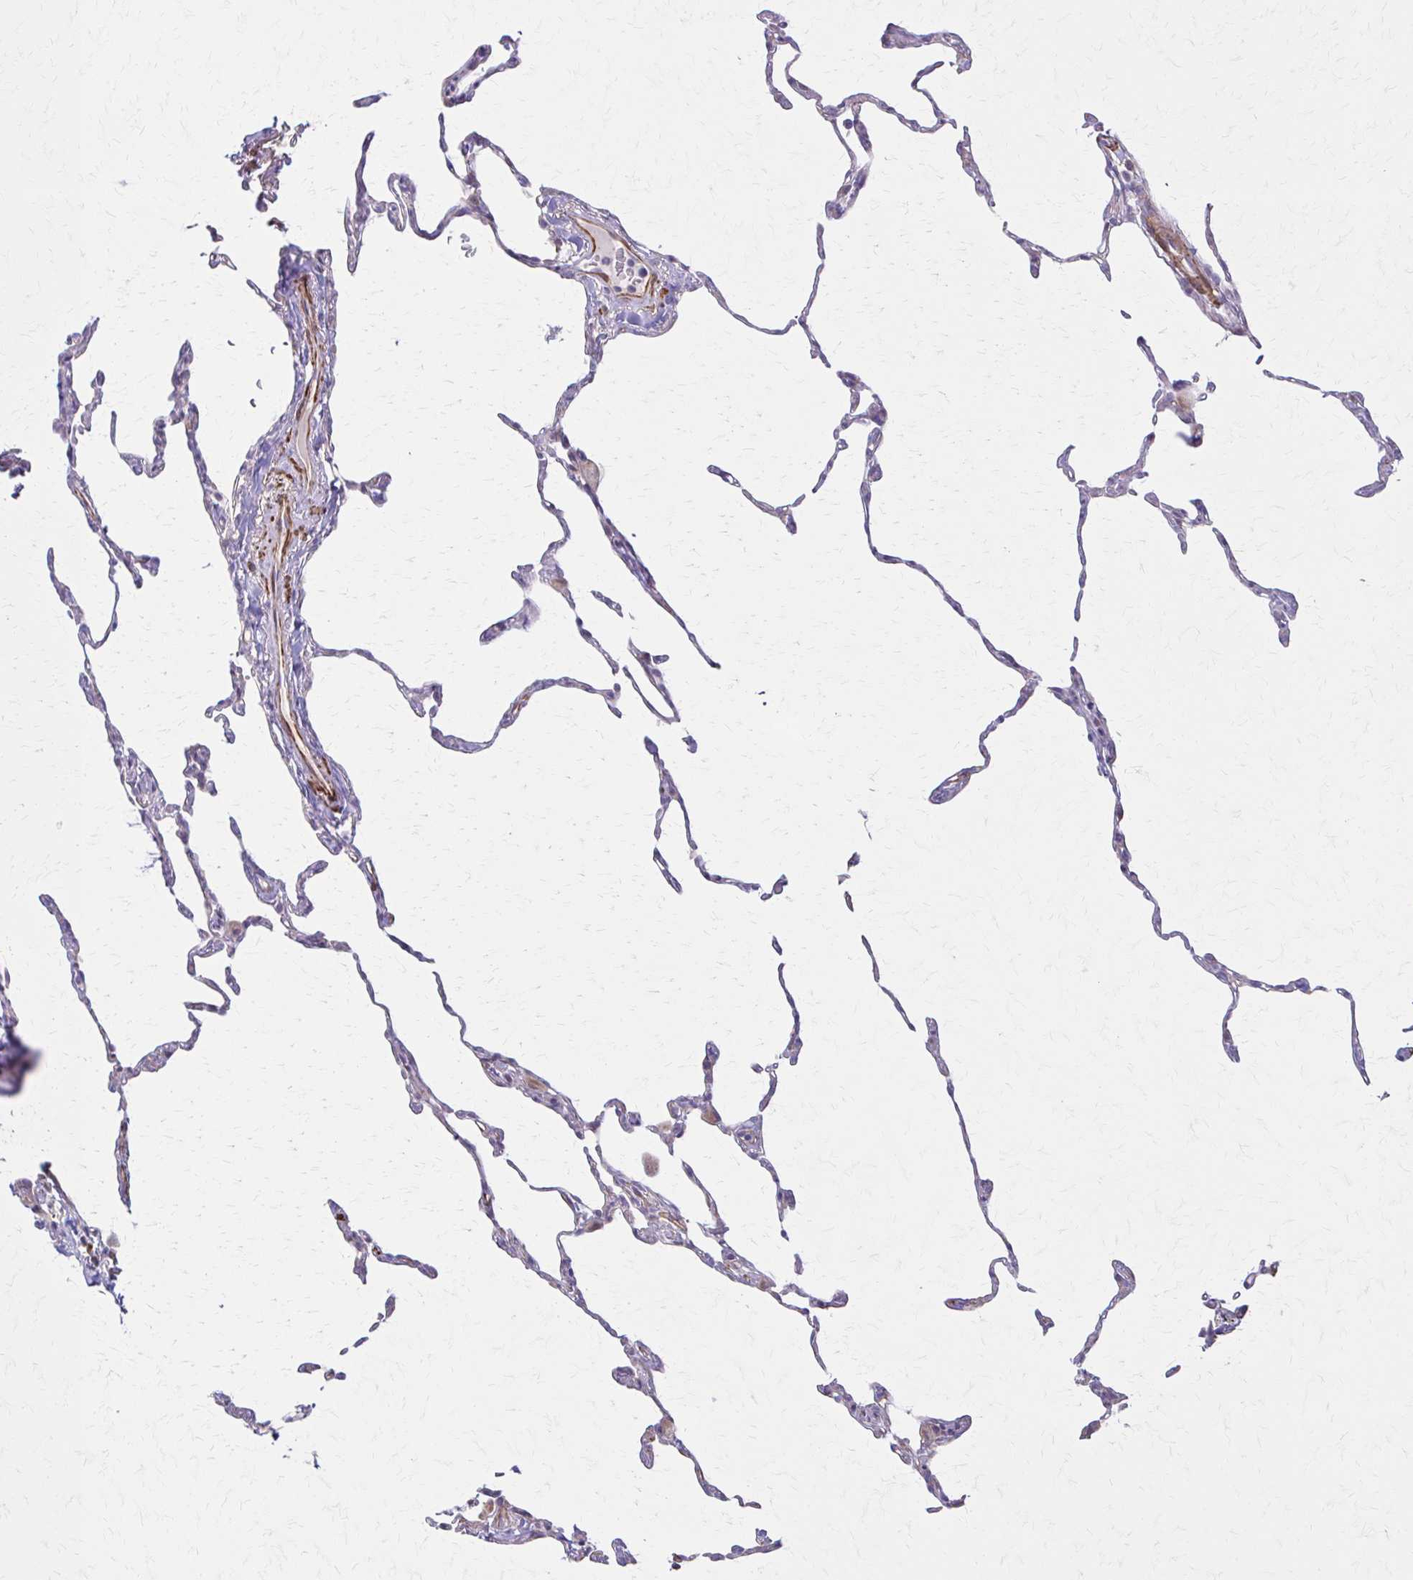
{"staining": {"intensity": "weak", "quantity": "<25%", "location": "cytoplasmic/membranous"}, "tissue": "lung", "cell_type": "Alveolar cells", "image_type": "normal", "snomed": [{"axis": "morphology", "description": "Normal tissue, NOS"}, {"axis": "topography", "description": "Lung"}], "caption": "Image shows no significant protein staining in alveolar cells of normal lung.", "gene": "TIMMDC1", "patient": {"sex": "female", "age": 57}}